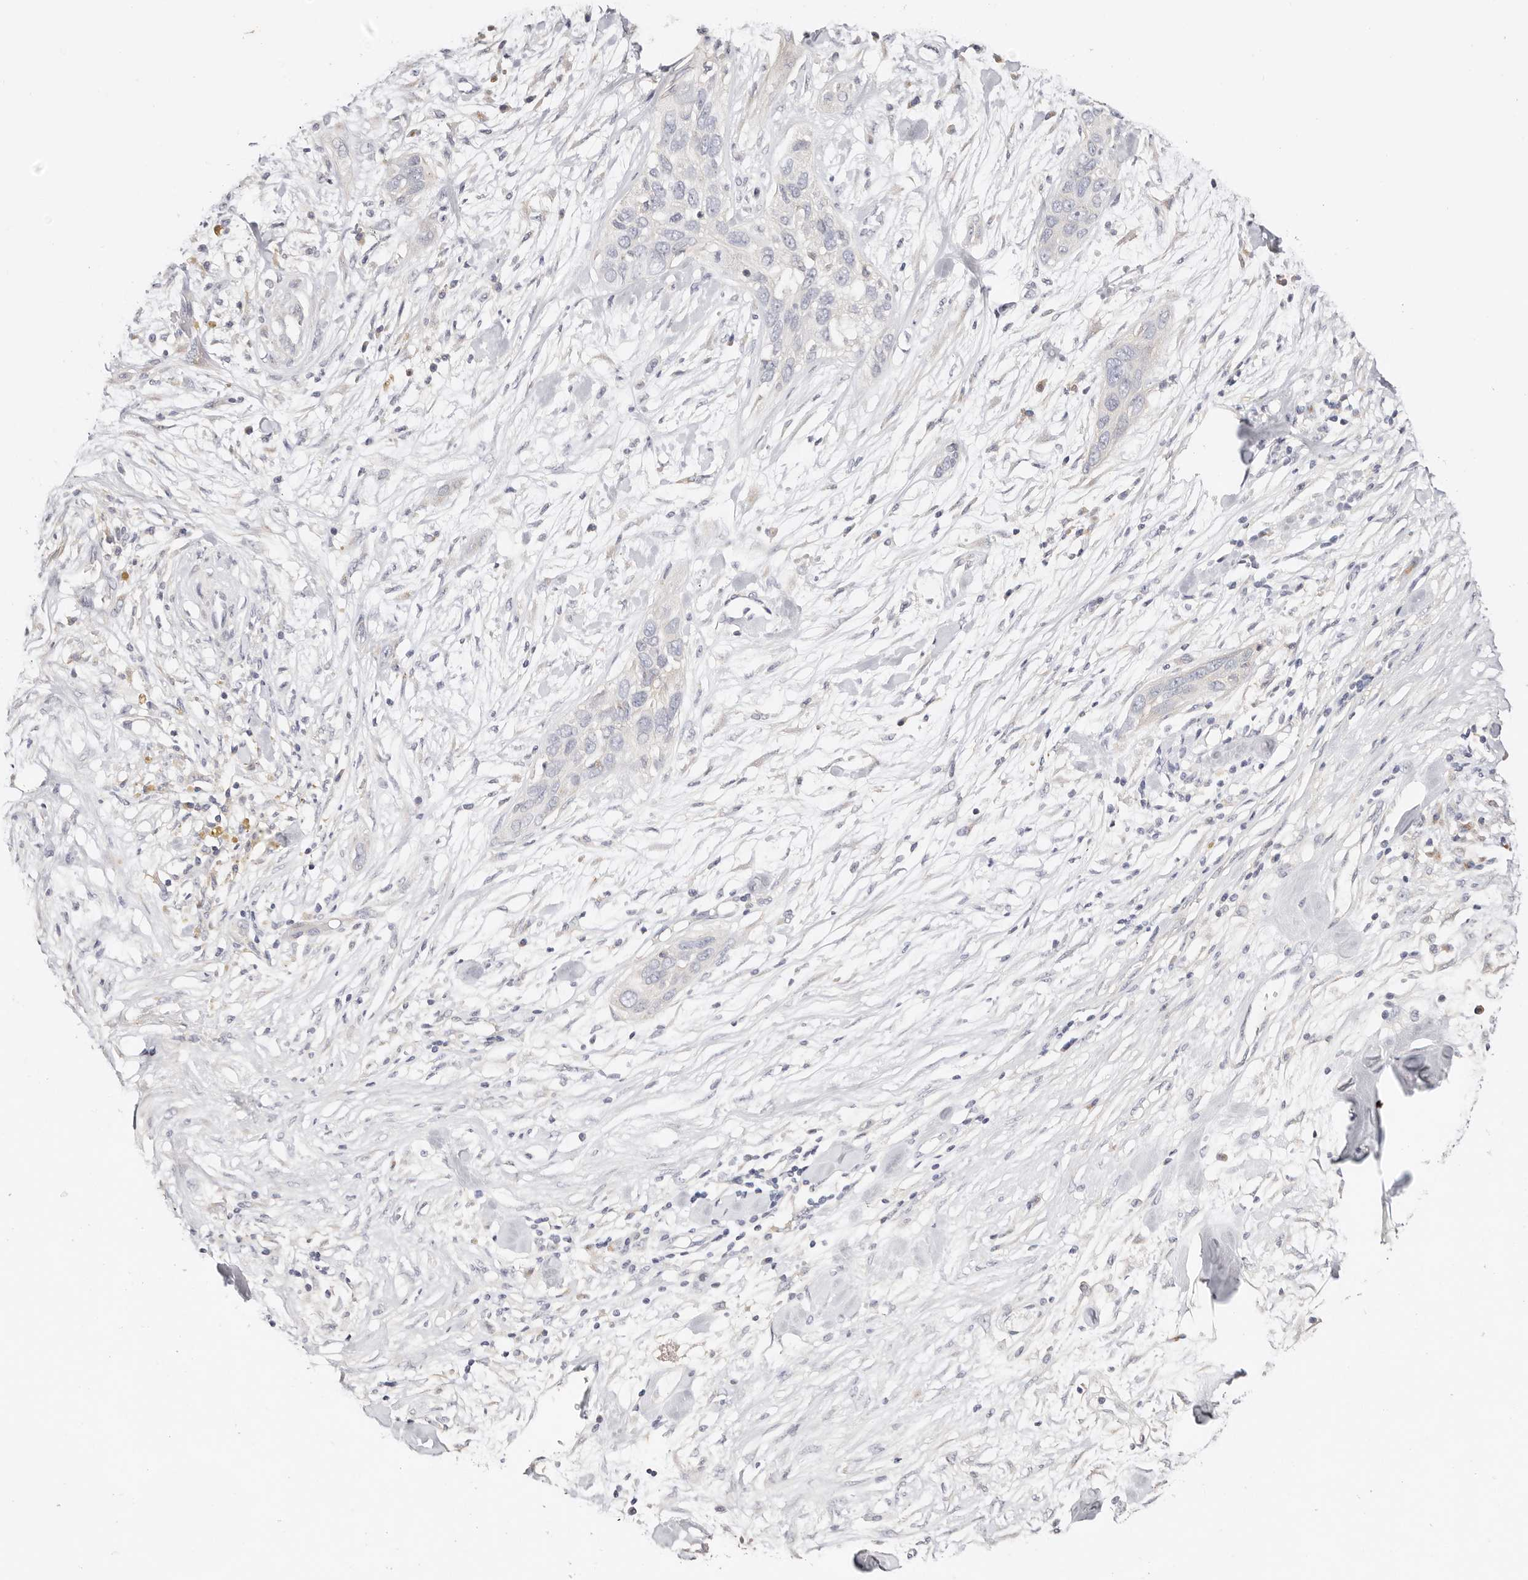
{"staining": {"intensity": "negative", "quantity": "none", "location": "none"}, "tissue": "pancreatic cancer", "cell_type": "Tumor cells", "image_type": "cancer", "snomed": [{"axis": "morphology", "description": "Adenocarcinoma, NOS"}, {"axis": "topography", "description": "Pancreas"}], "caption": "Tumor cells show no significant protein positivity in pancreatic cancer (adenocarcinoma).", "gene": "DNASE1", "patient": {"sex": "female", "age": 60}}